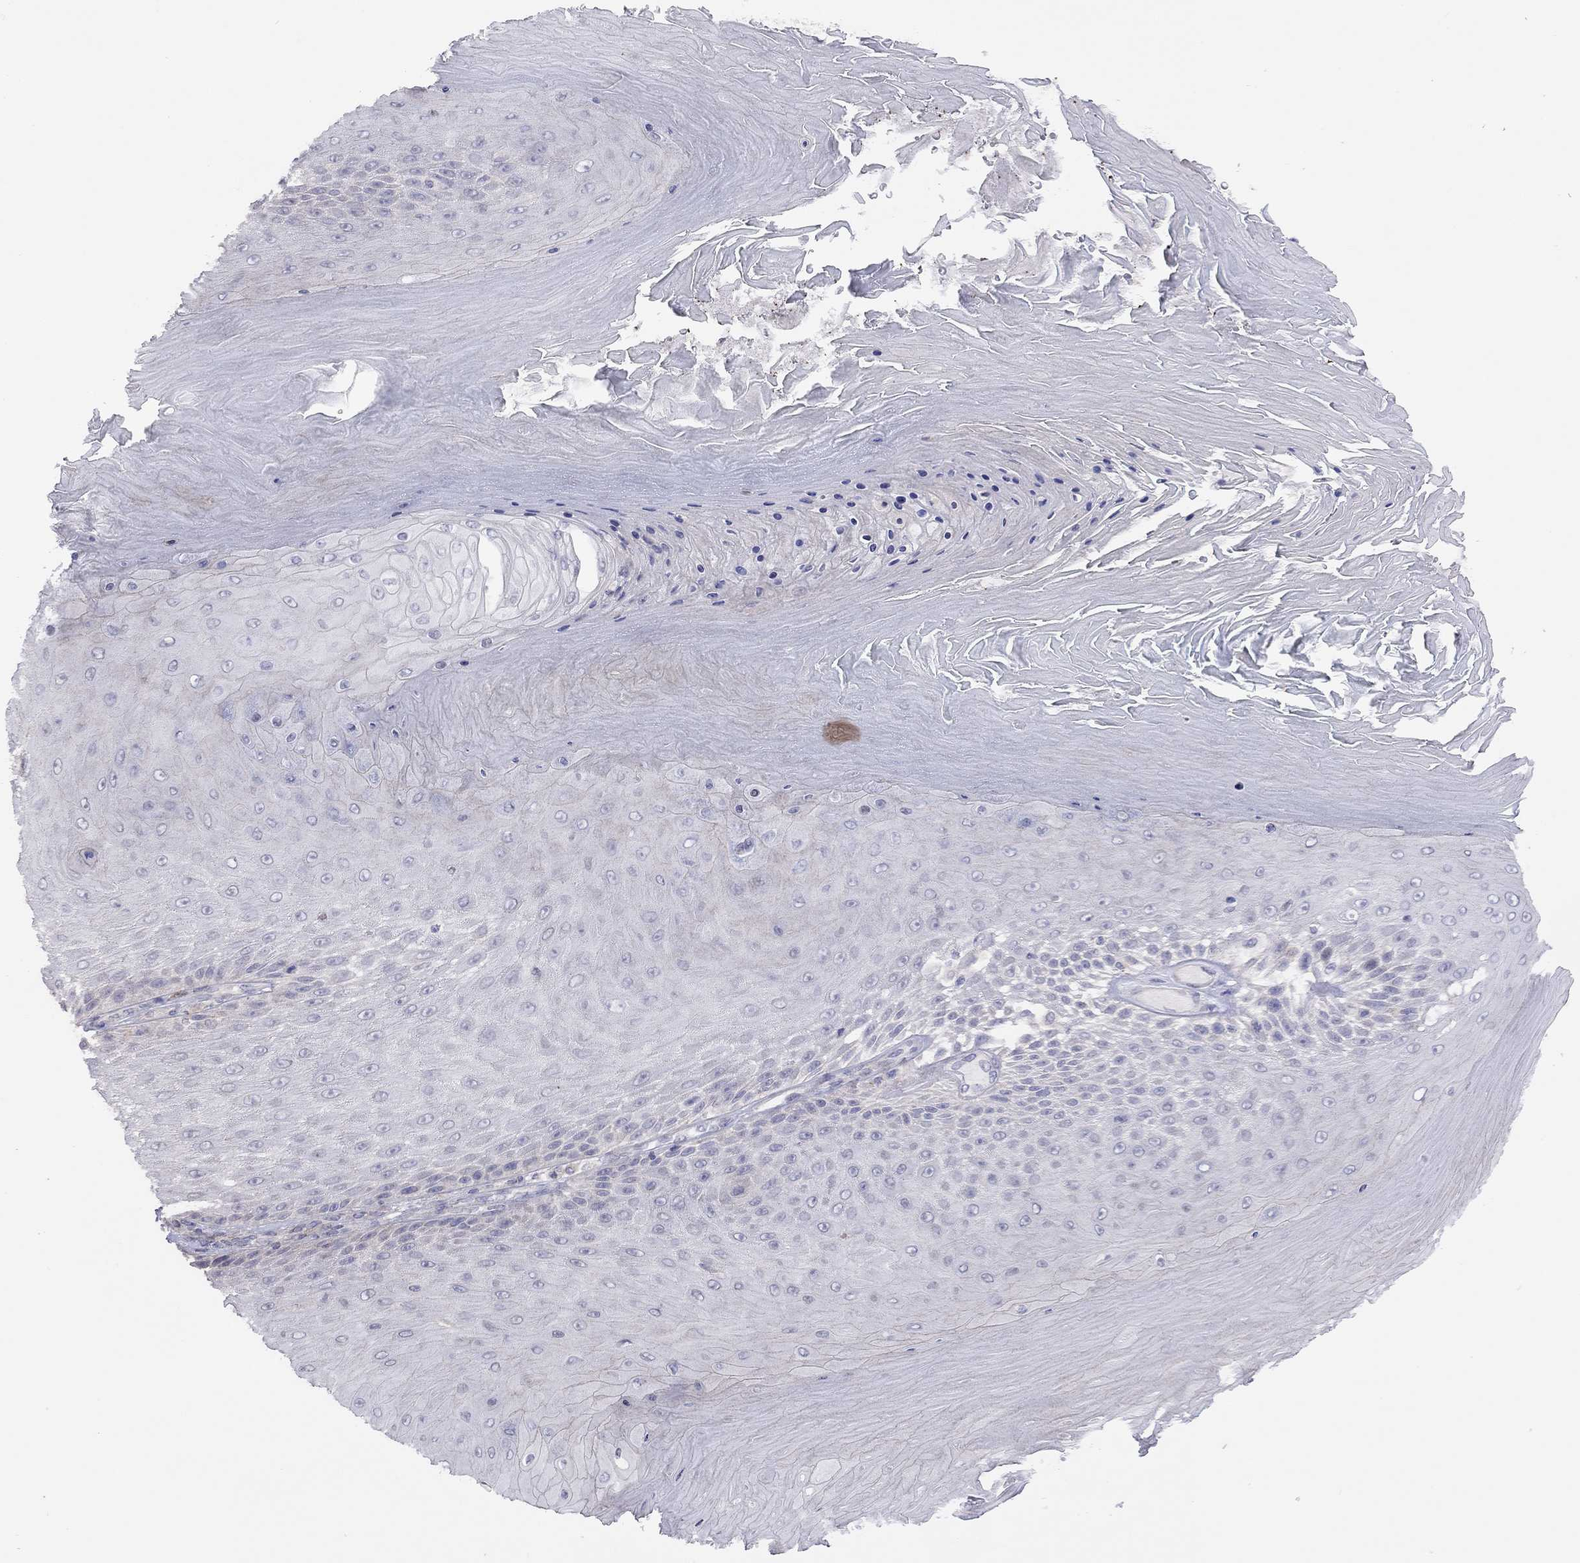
{"staining": {"intensity": "negative", "quantity": "none", "location": "none"}, "tissue": "skin cancer", "cell_type": "Tumor cells", "image_type": "cancer", "snomed": [{"axis": "morphology", "description": "Squamous cell carcinoma, NOS"}, {"axis": "topography", "description": "Skin"}], "caption": "Immunohistochemical staining of skin cancer (squamous cell carcinoma) displays no significant expression in tumor cells.", "gene": "SYTL2", "patient": {"sex": "male", "age": 62}}